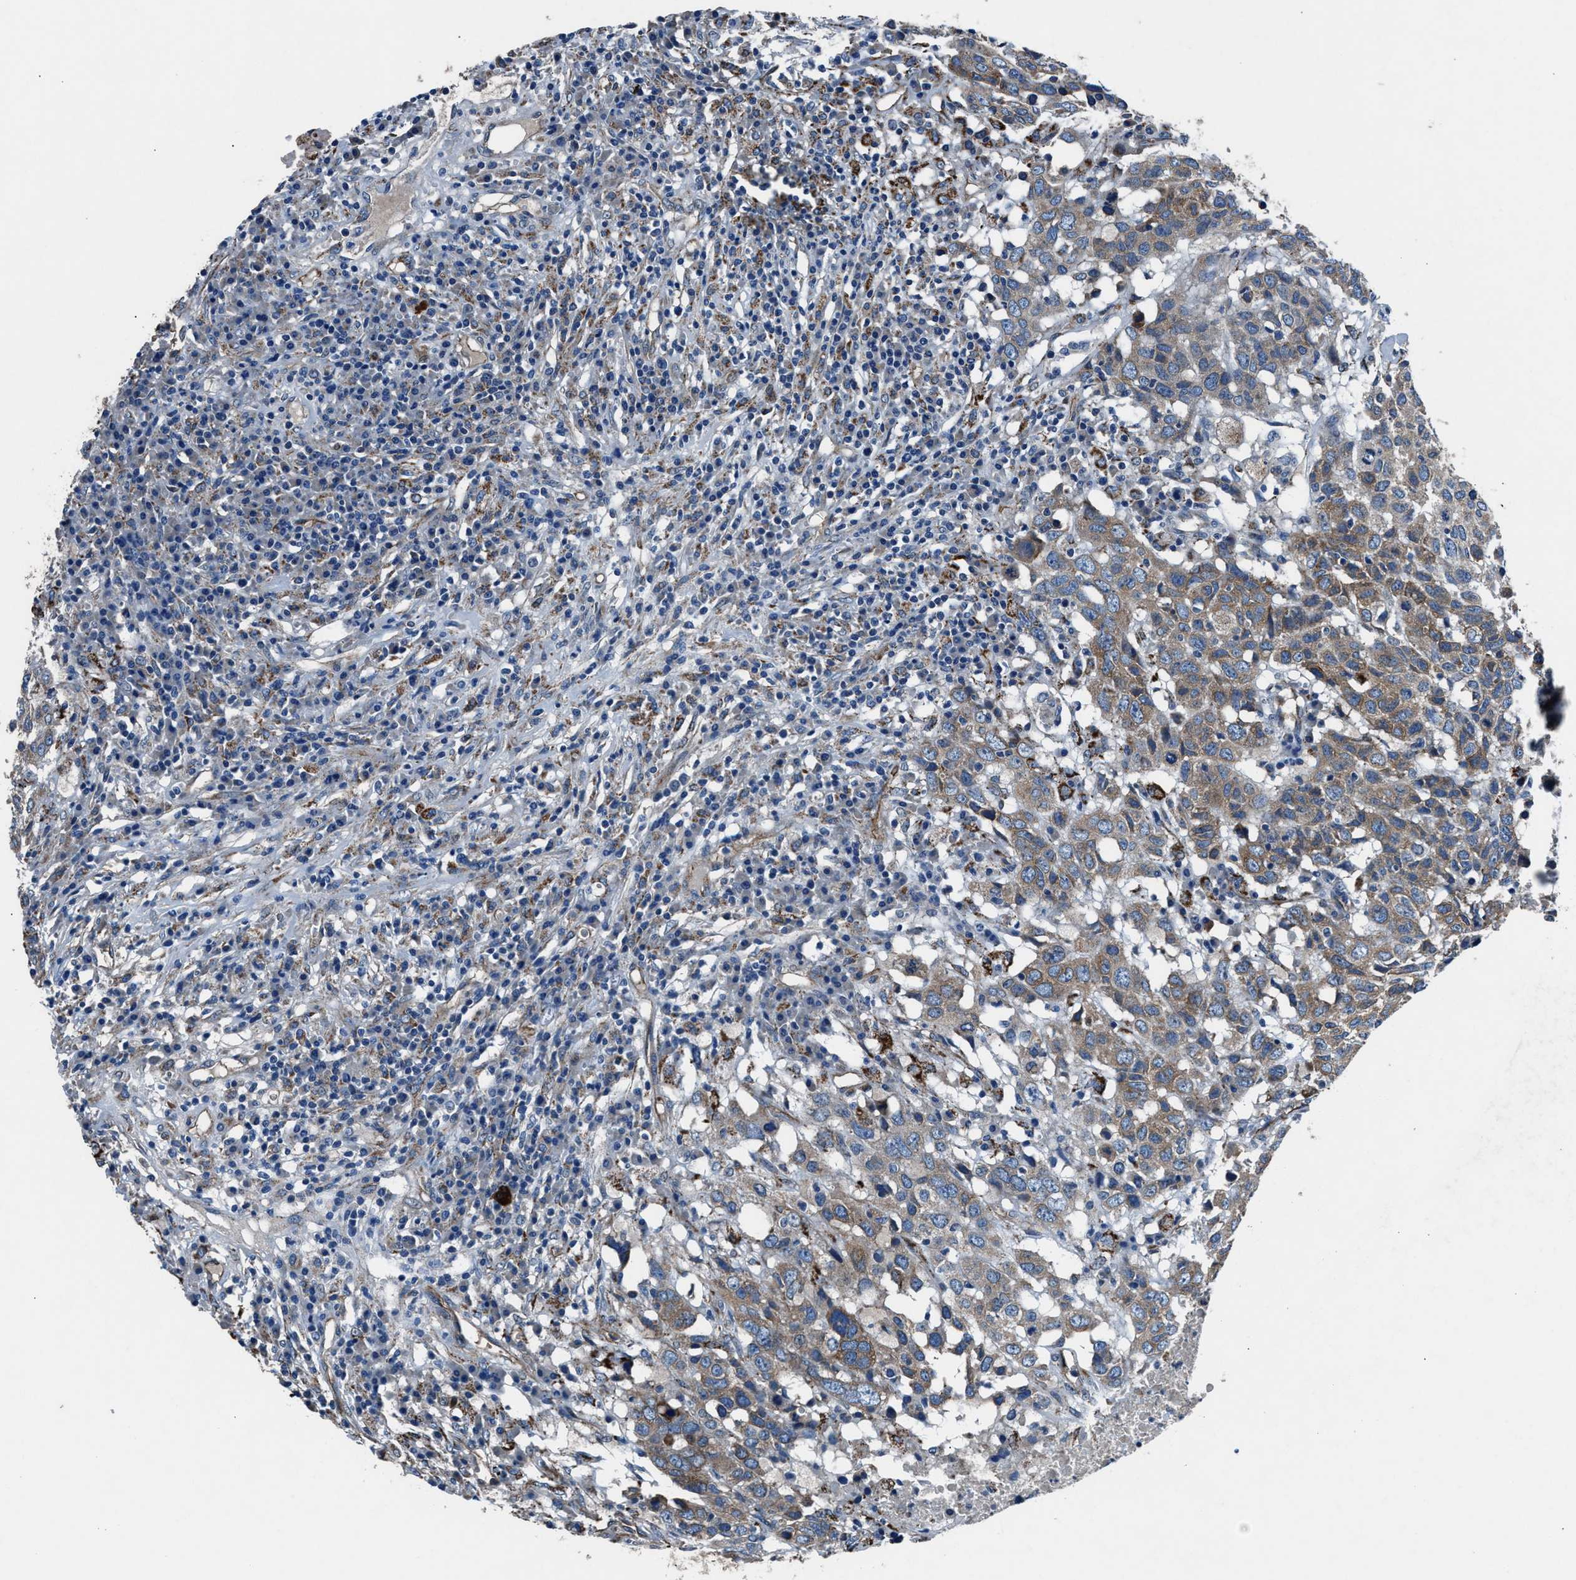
{"staining": {"intensity": "weak", "quantity": "25%-75%", "location": "cytoplasmic/membranous"}, "tissue": "head and neck cancer", "cell_type": "Tumor cells", "image_type": "cancer", "snomed": [{"axis": "morphology", "description": "Squamous cell carcinoma, NOS"}, {"axis": "topography", "description": "Head-Neck"}], "caption": "About 25%-75% of tumor cells in head and neck squamous cell carcinoma display weak cytoplasmic/membranous protein positivity as visualized by brown immunohistochemical staining.", "gene": "PRTFDC1", "patient": {"sex": "male", "age": 66}}